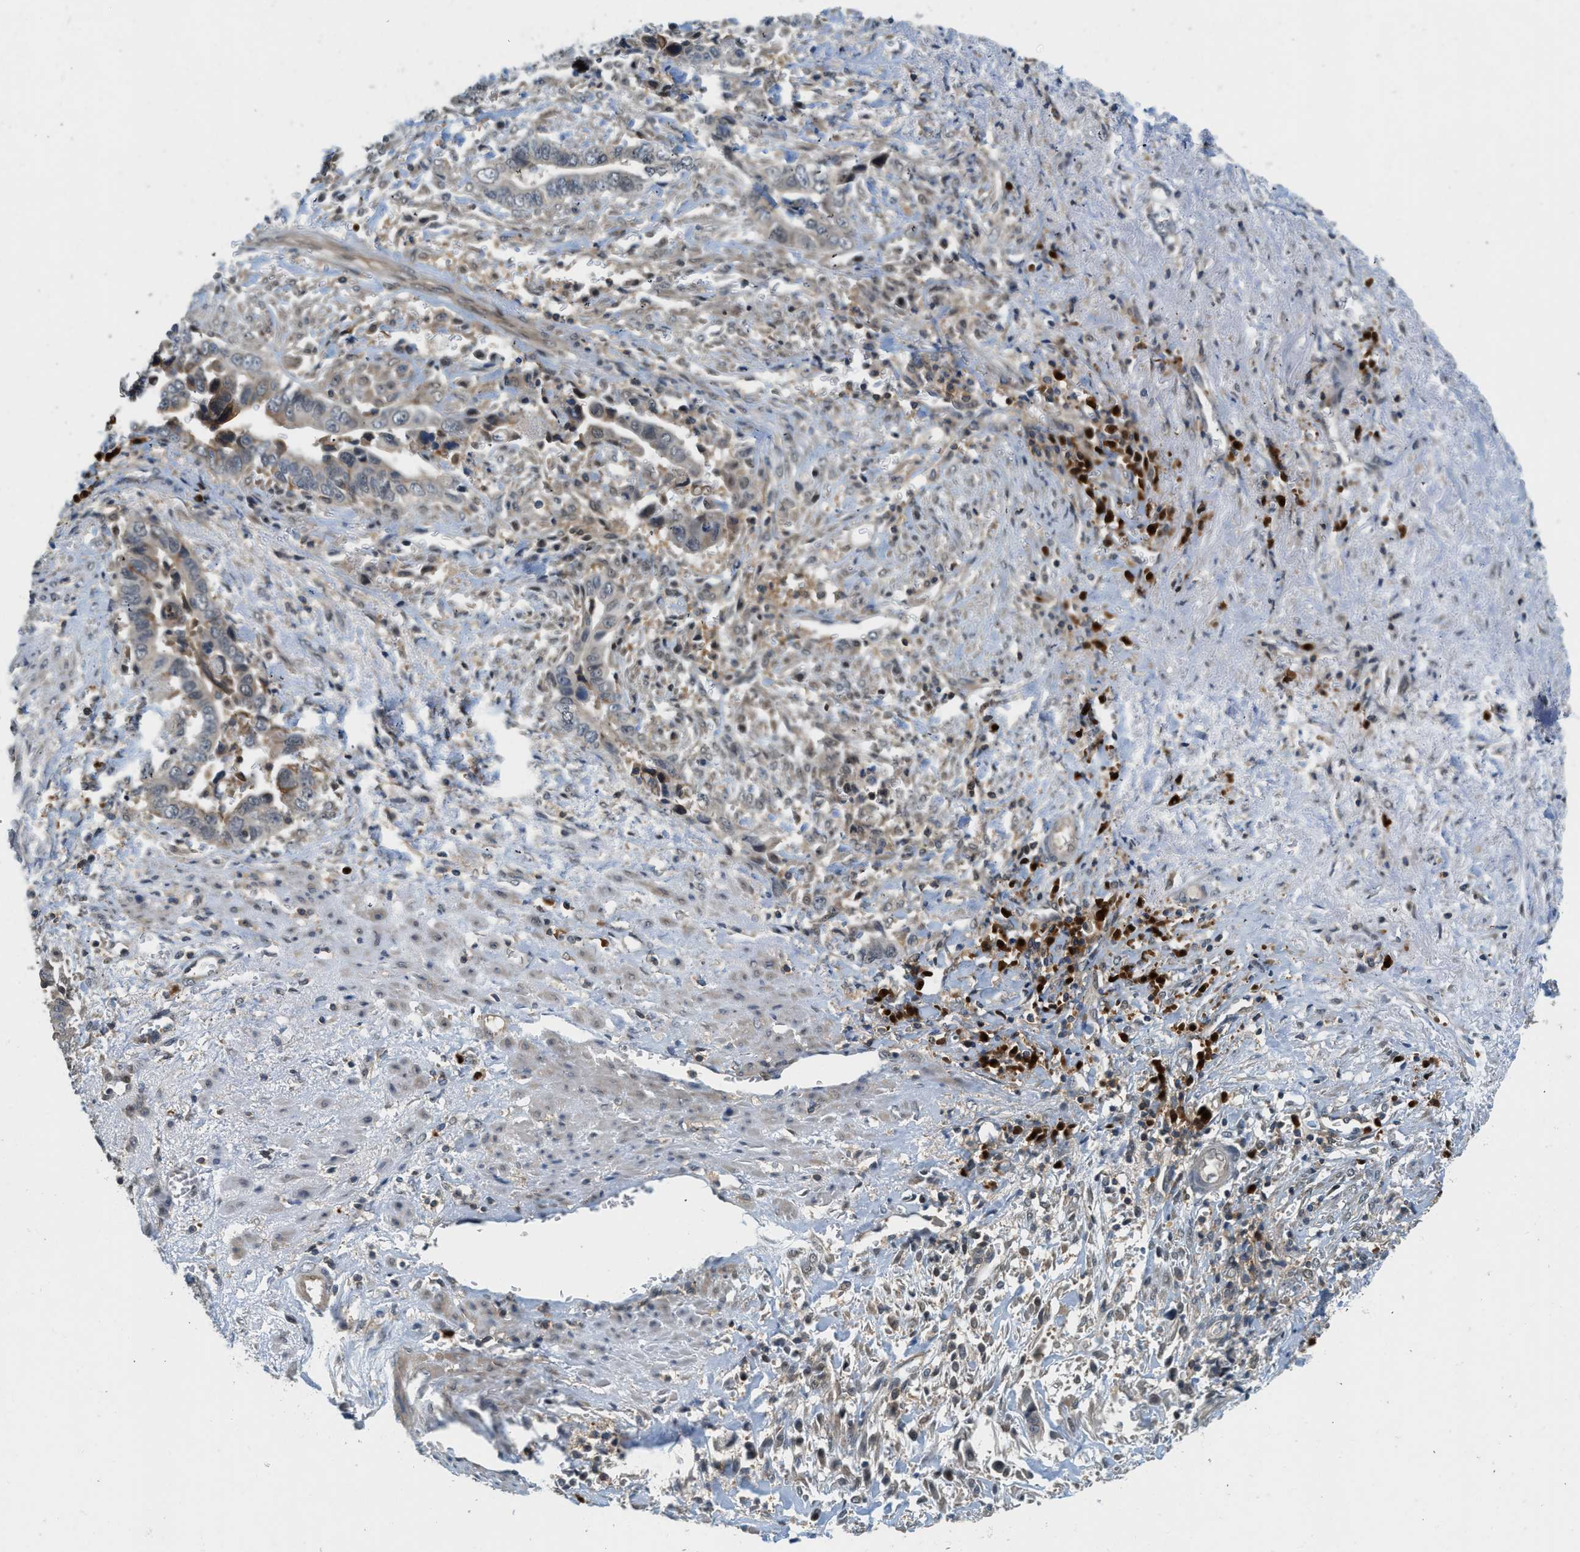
{"staining": {"intensity": "moderate", "quantity": ">75%", "location": "cytoplasmic/membranous"}, "tissue": "liver cancer", "cell_type": "Tumor cells", "image_type": "cancer", "snomed": [{"axis": "morphology", "description": "Cholangiocarcinoma"}, {"axis": "topography", "description": "Liver"}], "caption": "Tumor cells demonstrate moderate cytoplasmic/membranous staining in approximately >75% of cells in liver cholangiocarcinoma.", "gene": "GMPPB", "patient": {"sex": "female", "age": 79}}